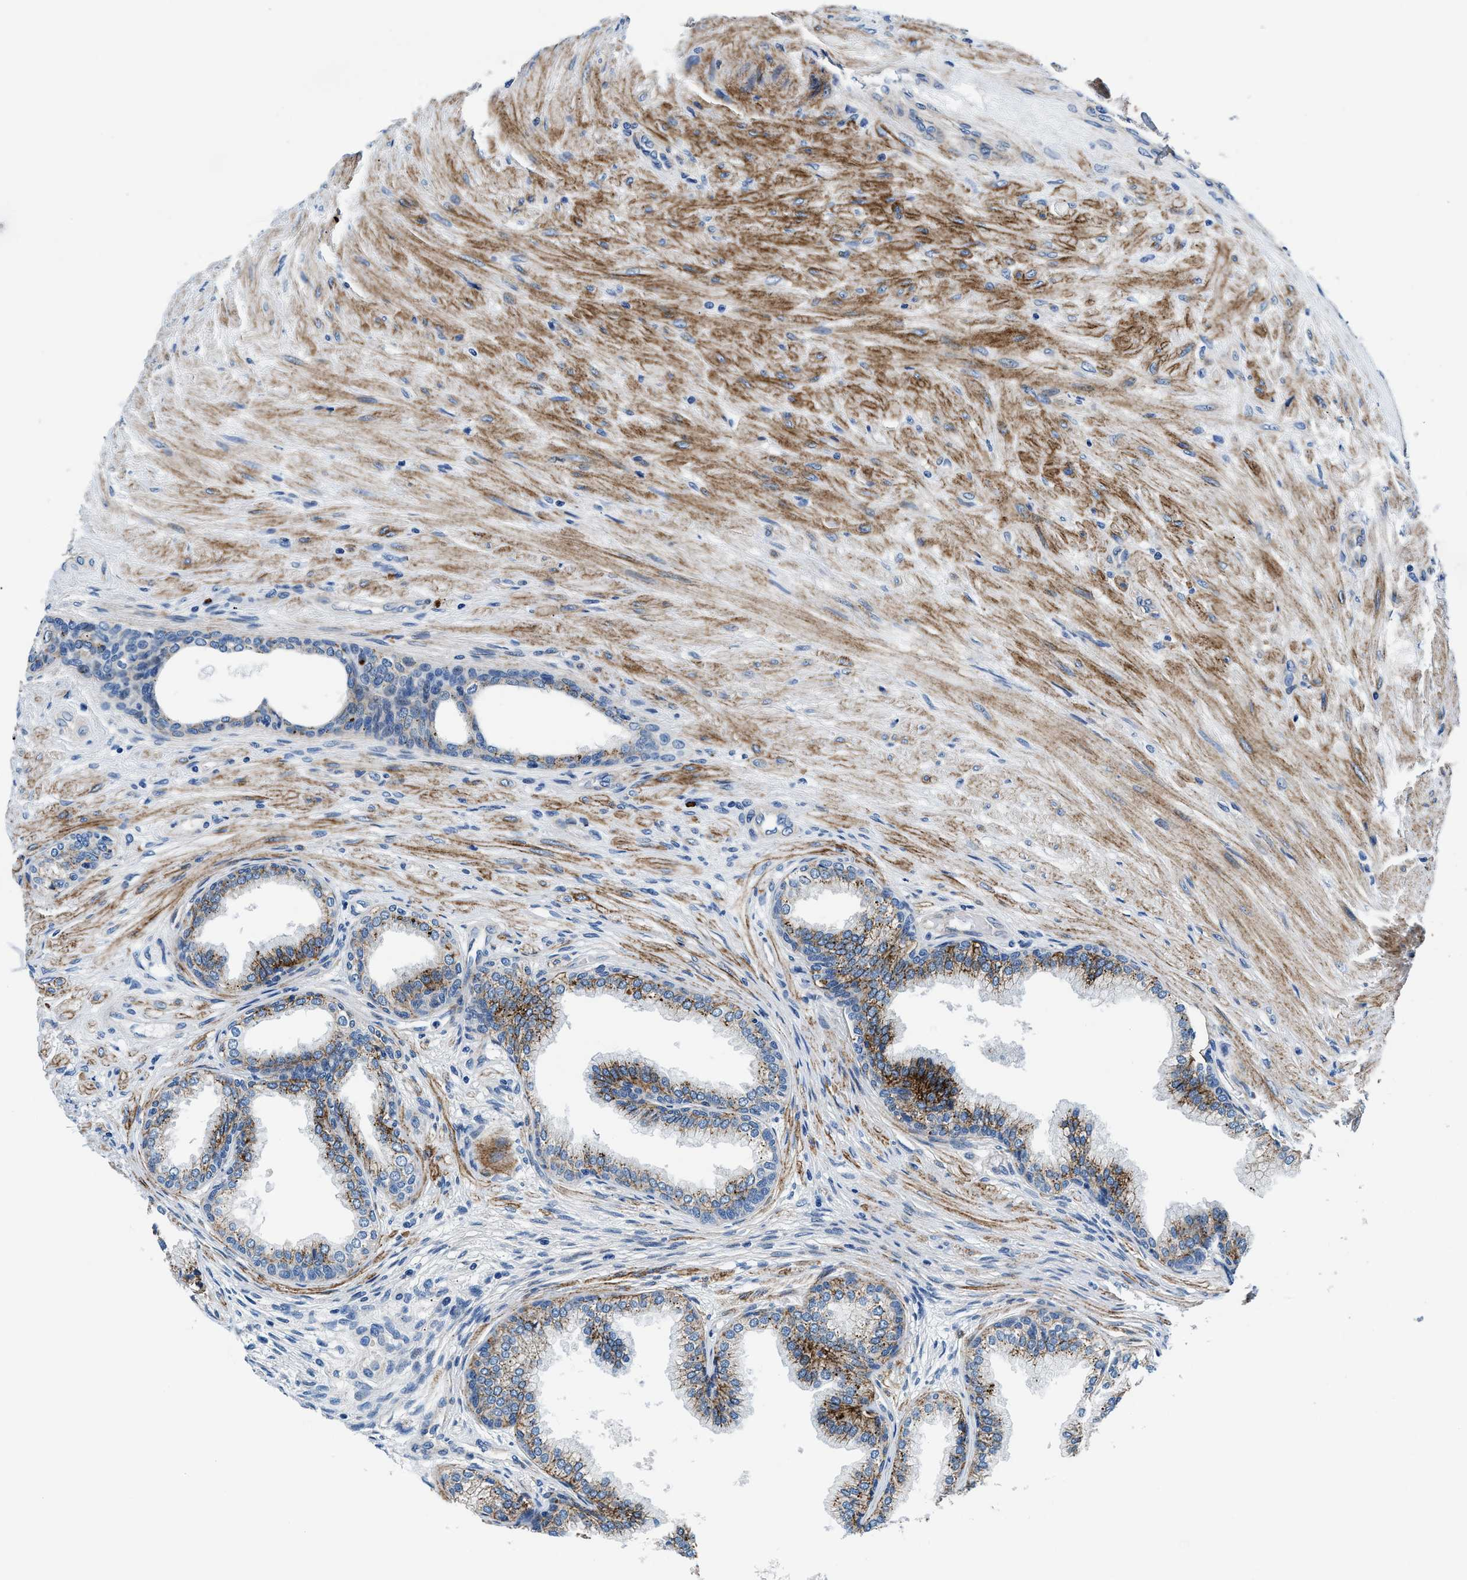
{"staining": {"intensity": "moderate", "quantity": "25%-75%", "location": "cytoplasmic/membranous"}, "tissue": "prostate", "cell_type": "Glandular cells", "image_type": "normal", "snomed": [{"axis": "morphology", "description": "Normal tissue, NOS"}, {"axis": "topography", "description": "Prostate"}], "caption": "Brown immunohistochemical staining in unremarkable prostate exhibits moderate cytoplasmic/membranous staining in about 25%-75% of glandular cells. Immunohistochemistry (ihc) stains the protein of interest in brown and the nuclei are stained blue.", "gene": "DAG1", "patient": {"sex": "male", "age": 76}}